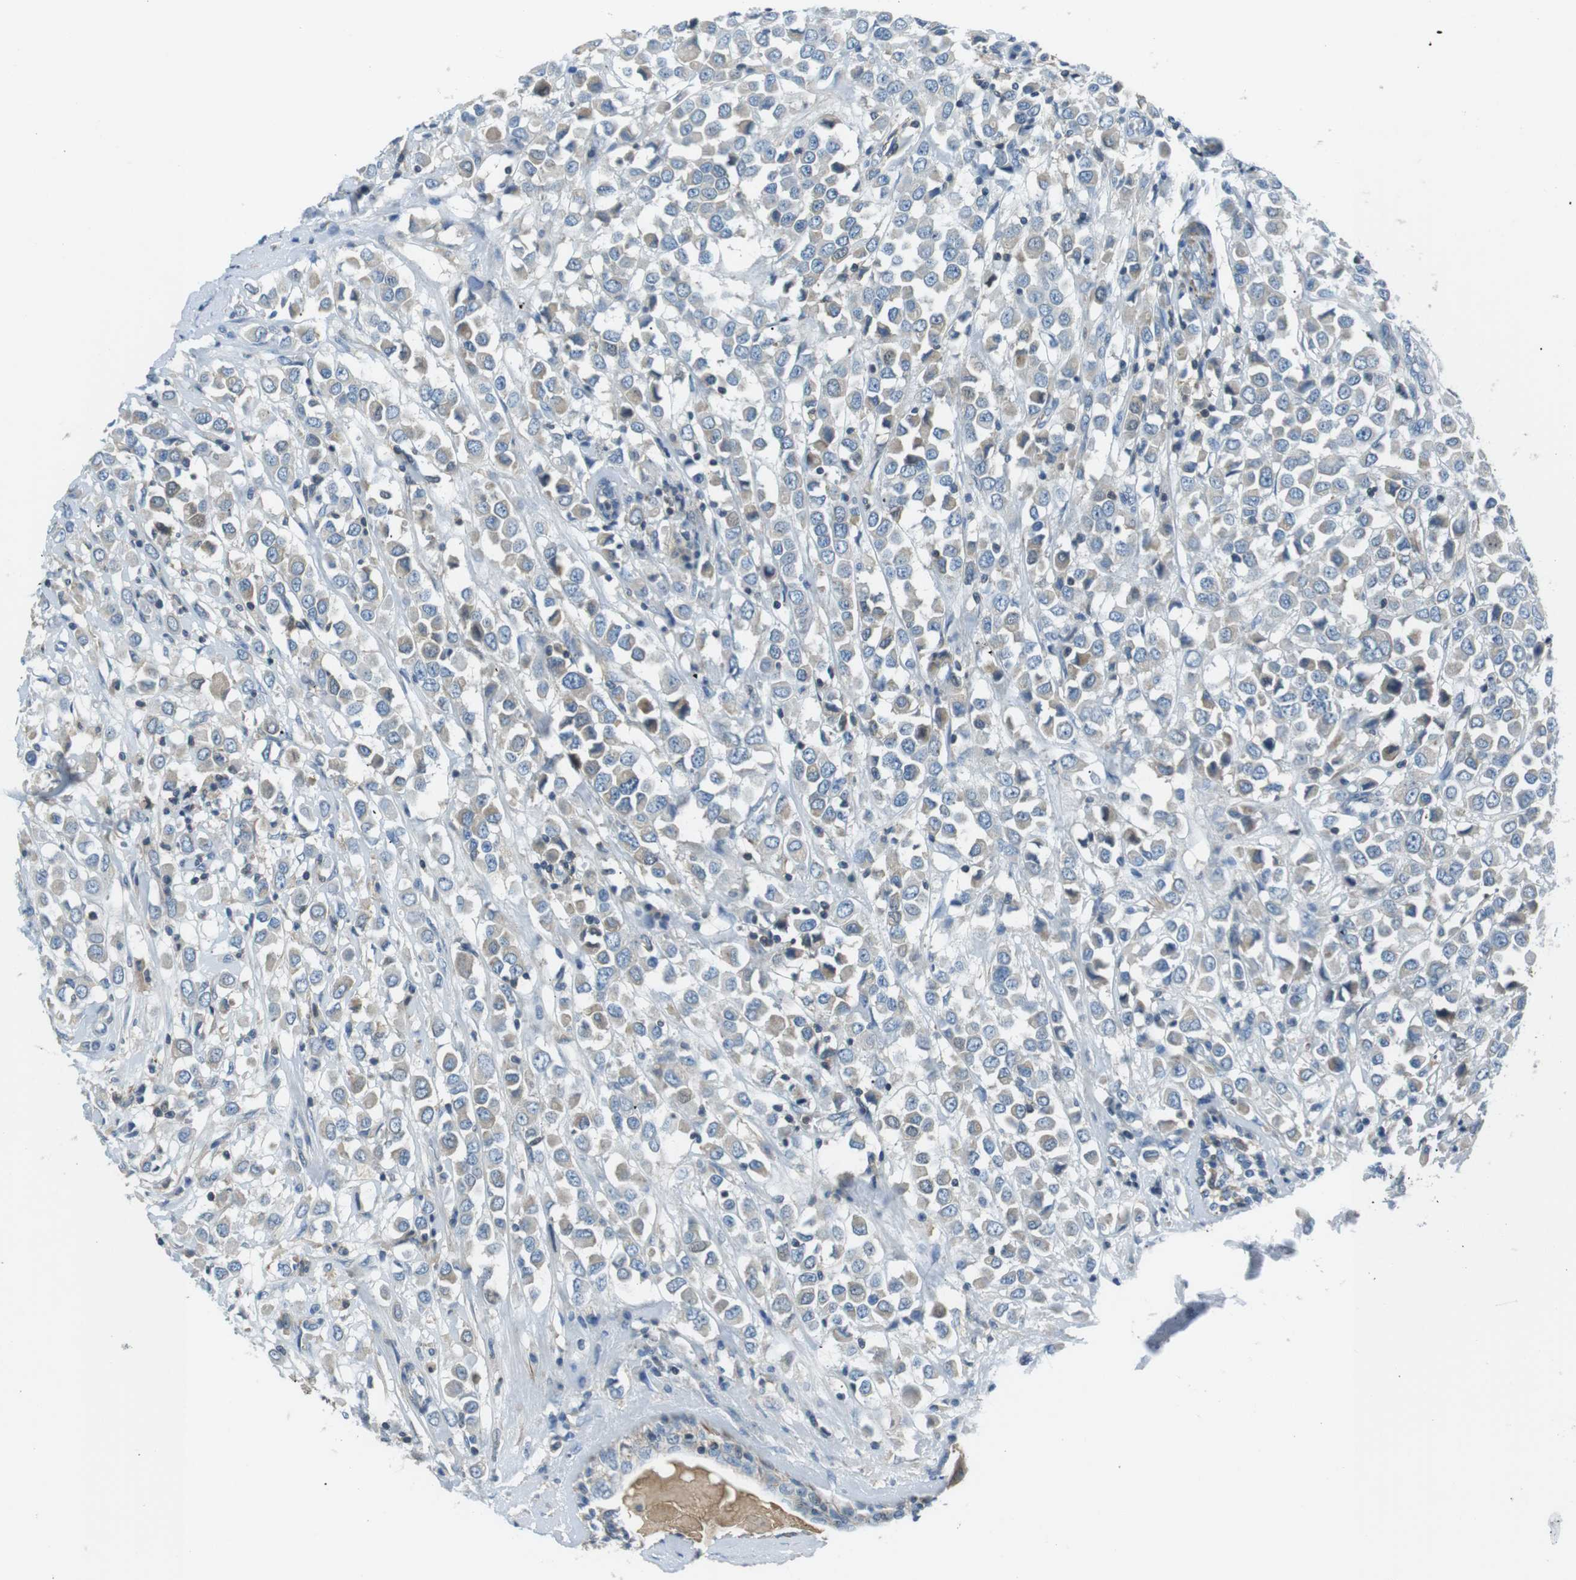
{"staining": {"intensity": "weak", "quantity": "<25%", "location": "cytoplasmic/membranous"}, "tissue": "breast cancer", "cell_type": "Tumor cells", "image_type": "cancer", "snomed": [{"axis": "morphology", "description": "Duct carcinoma"}, {"axis": "topography", "description": "Breast"}], "caption": "Tumor cells are negative for protein expression in human breast intraductal carcinoma.", "gene": "ARVCF", "patient": {"sex": "female", "age": 61}}